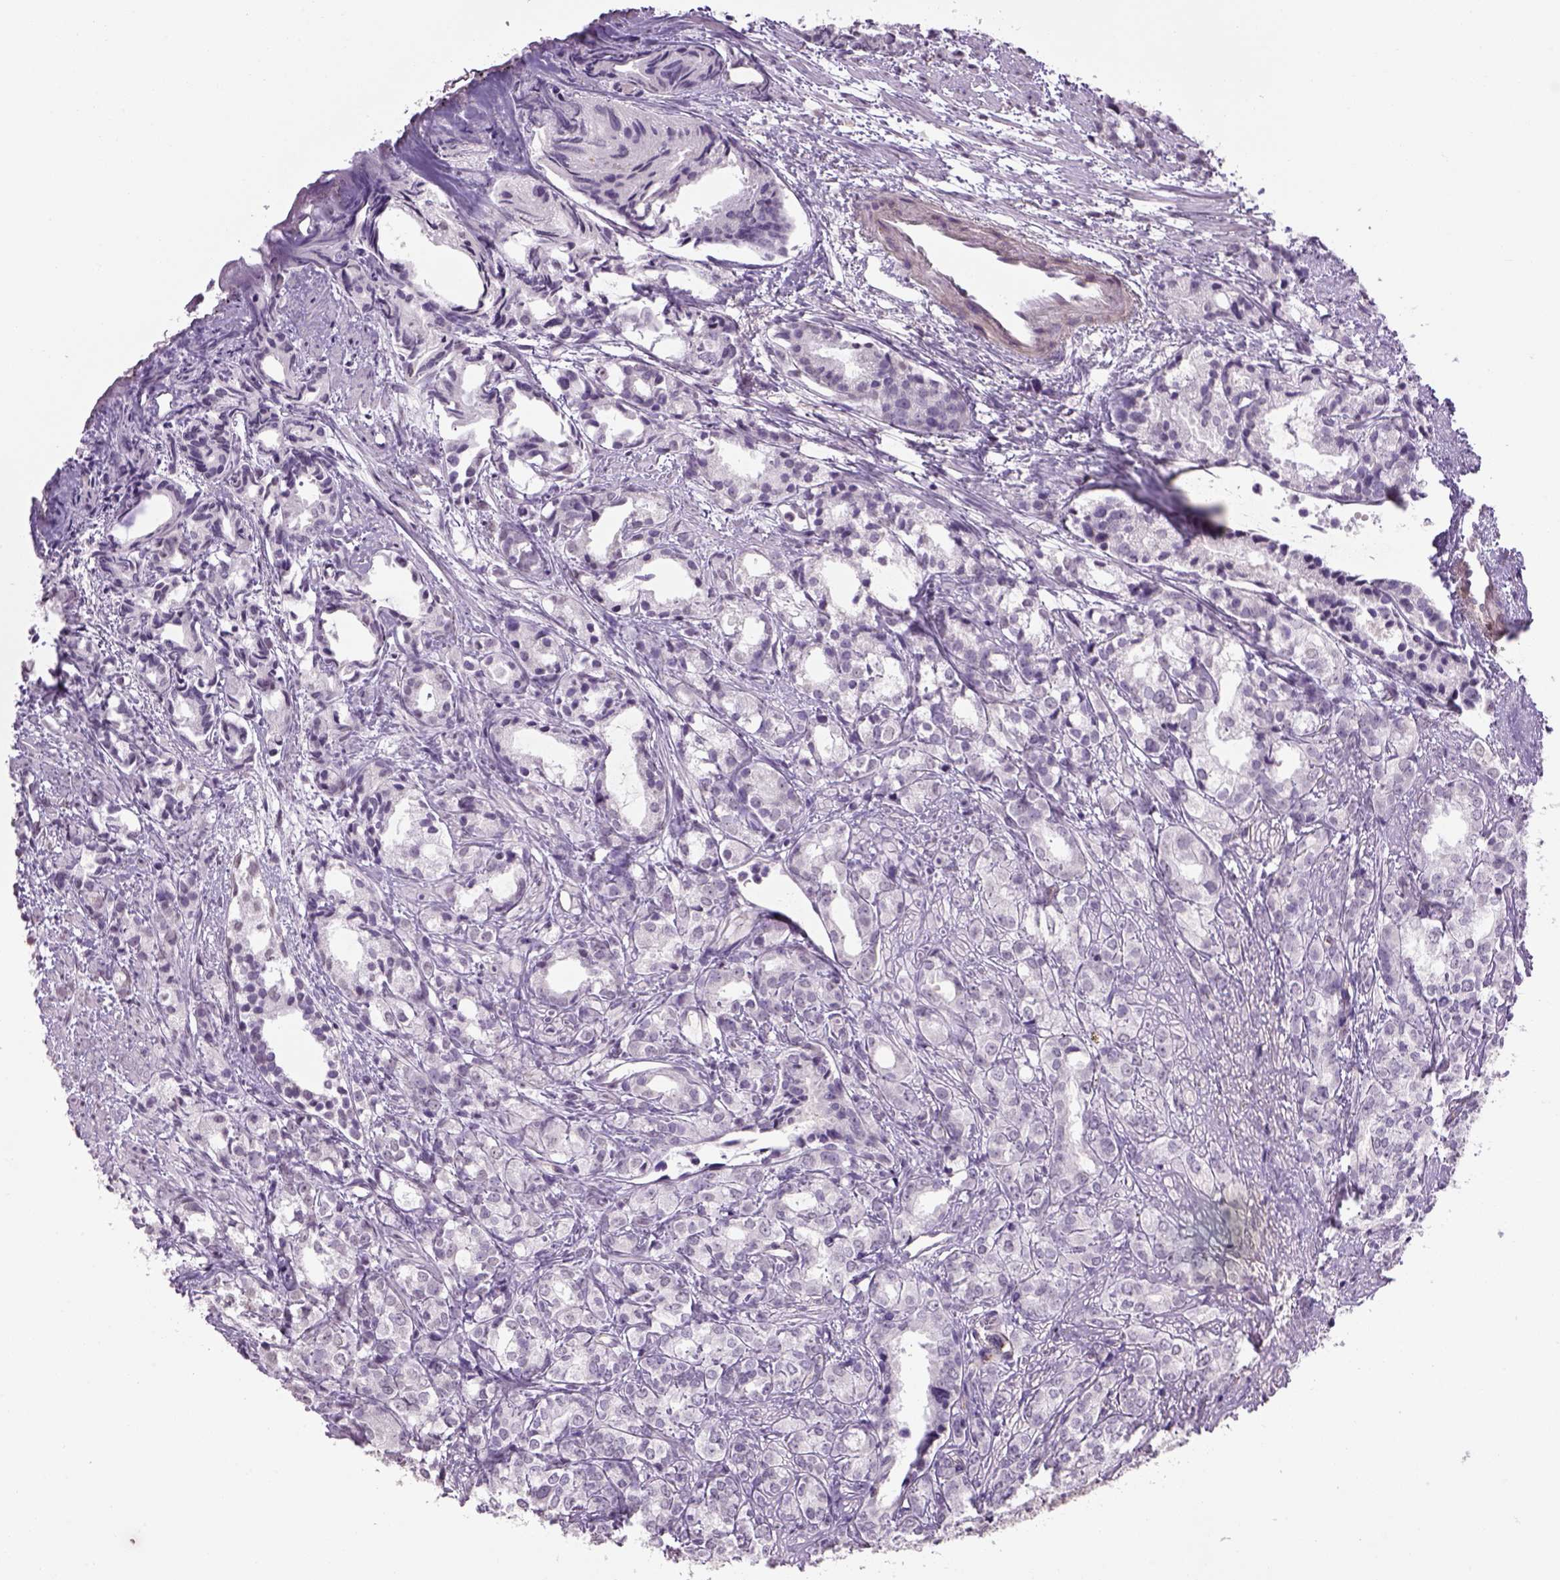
{"staining": {"intensity": "negative", "quantity": "none", "location": "none"}, "tissue": "prostate cancer", "cell_type": "Tumor cells", "image_type": "cancer", "snomed": [{"axis": "morphology", "description": "Adenocarcinoma, High grade"}, {"axis": "topography", "description": "Prostate"}], "caption": "Protein analysis of prostate cancer reveals no significant positivity in tumor cells.", "gene": "PRRT1", "patient": {"sex": "male", "age": 79}}